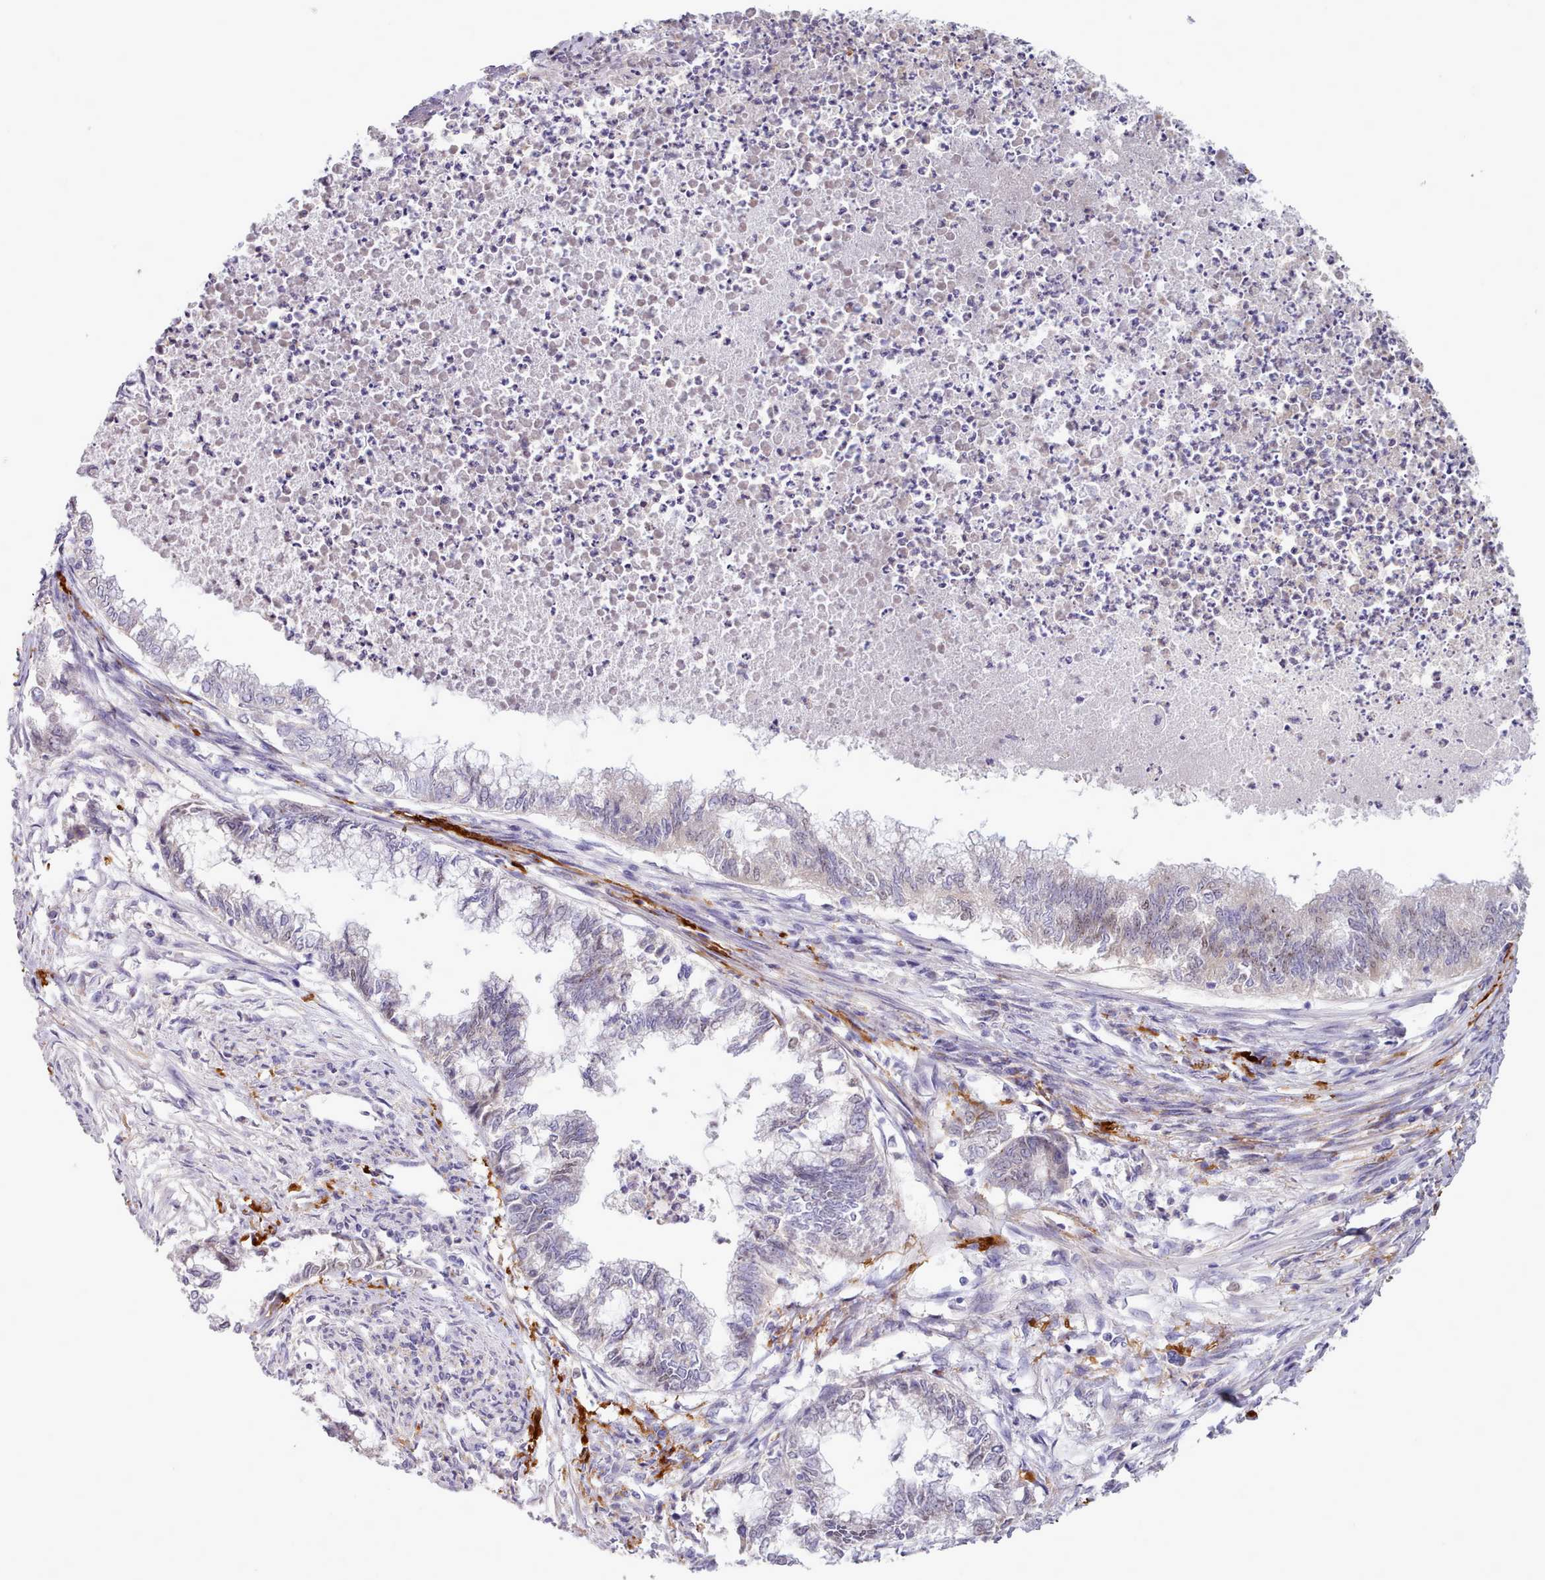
{"staining": {"intensity": "negative", "quantity": "none", "location": "none"}, "tissue": "endometrial cancer", "cell_type": "Tumor cells", "image_type": "cancer", "snomed": [{"axis": "morphology", "description": "Adenocarcinoma, NOS"}, {"axis": "topography", "description": "Endometrium"}], "caption": "An IHC micrograph of endometrial adenocarcinoma is shown. There is no staining in tumor cells of endometrial adenocarcinoma. (DAB immunohistochemistry visualized using brightfield microscopy, high magnification).", "gene": "CYP2A13", "patient": {"sex": "female", "age": 79}}